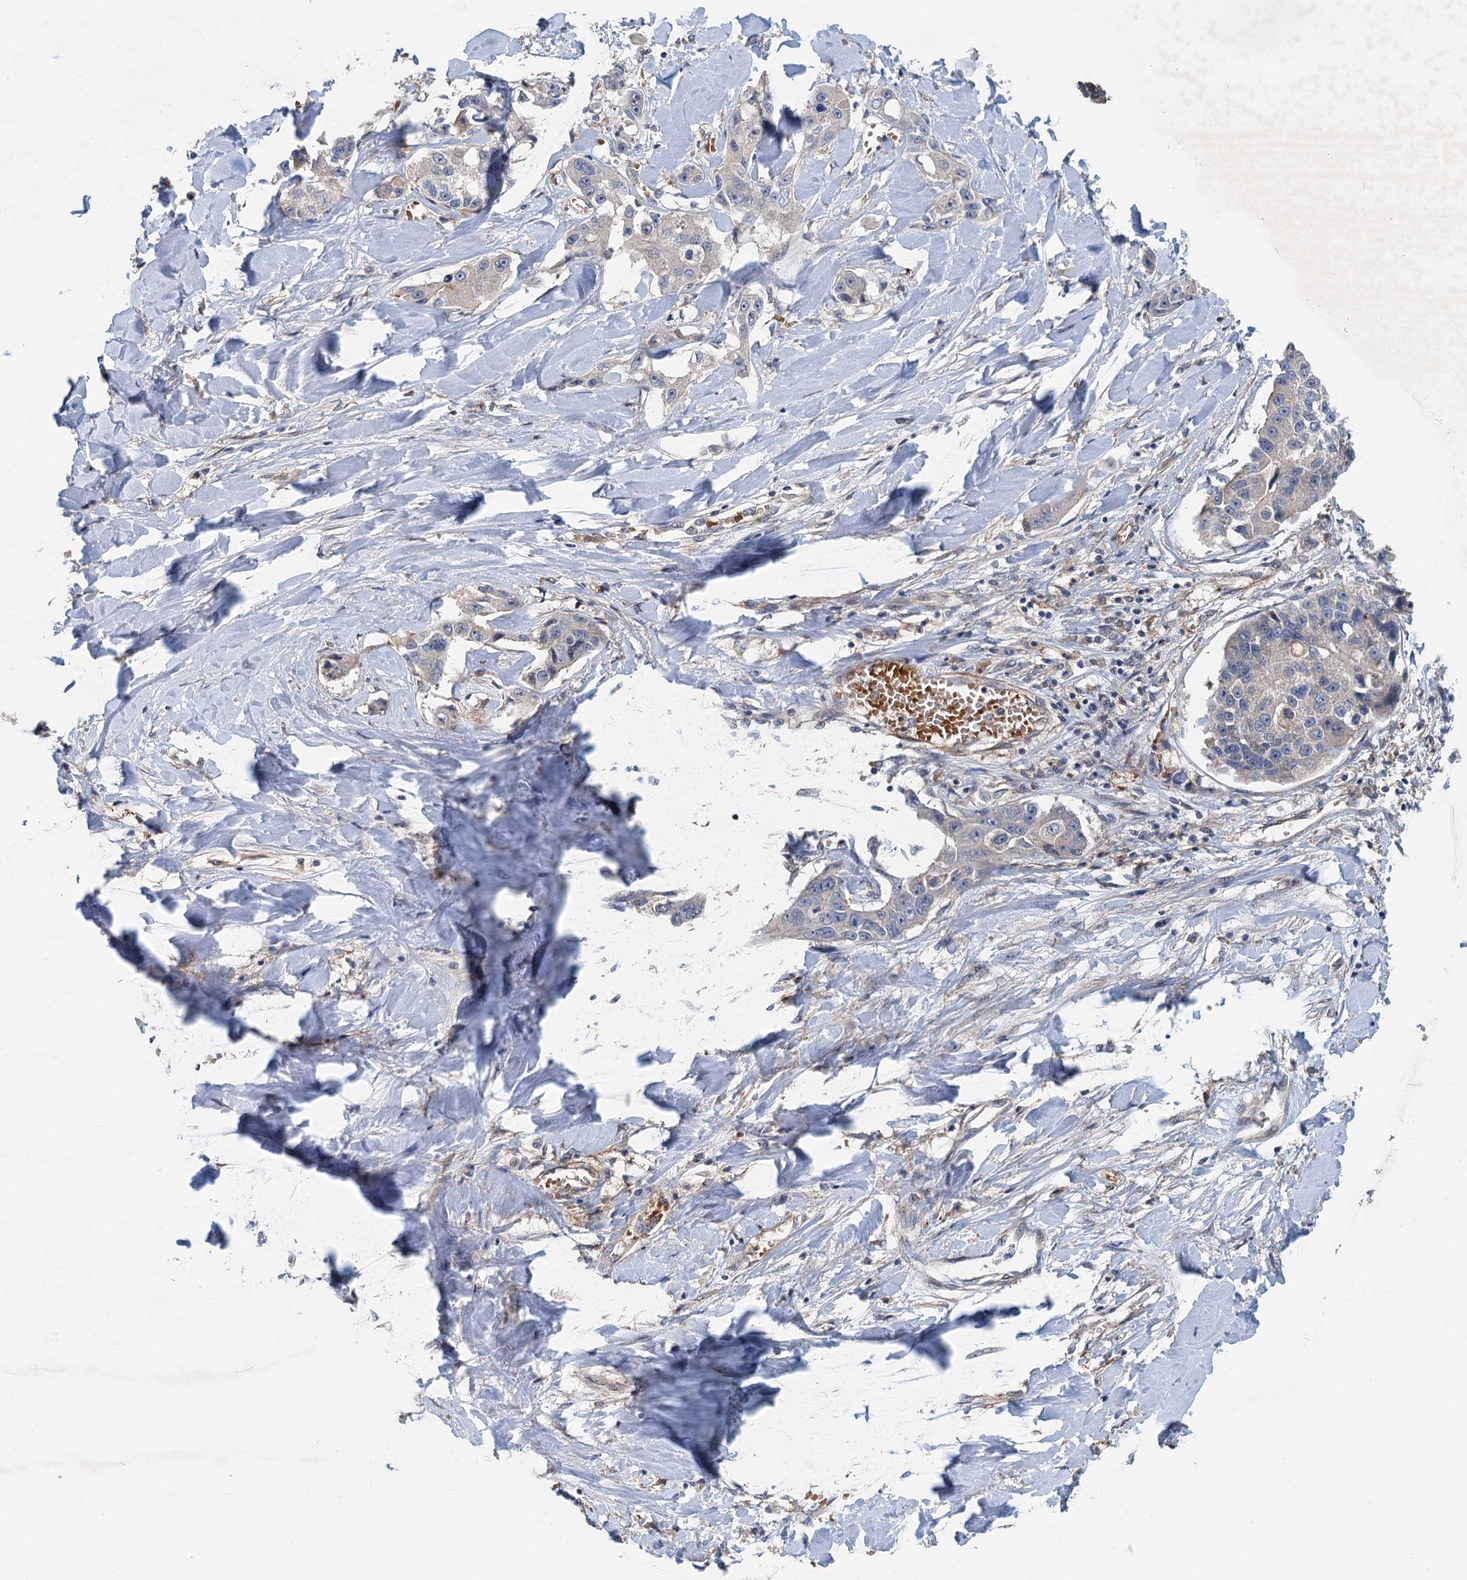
{"staining": {"intensity": "negative", "quantity": "none", "location": "none"}, "tissue": "liver cancer", "cell_type": "Tumor cells", "image_type": "cancer", "snomed": [{"axis": "morphology", "description": "Cholangiocarcinoma"}, {"axis": "topography", "description": "Liver"}], "caption": "Immunohistochemistry photomicrograph of human cholangiocarcinoma (liver) stained for a protein (brown), which demonstrates no positivity in tumor cells.", "gene": "RSAD2", "patient": {"sex": "male", "age": 59}}